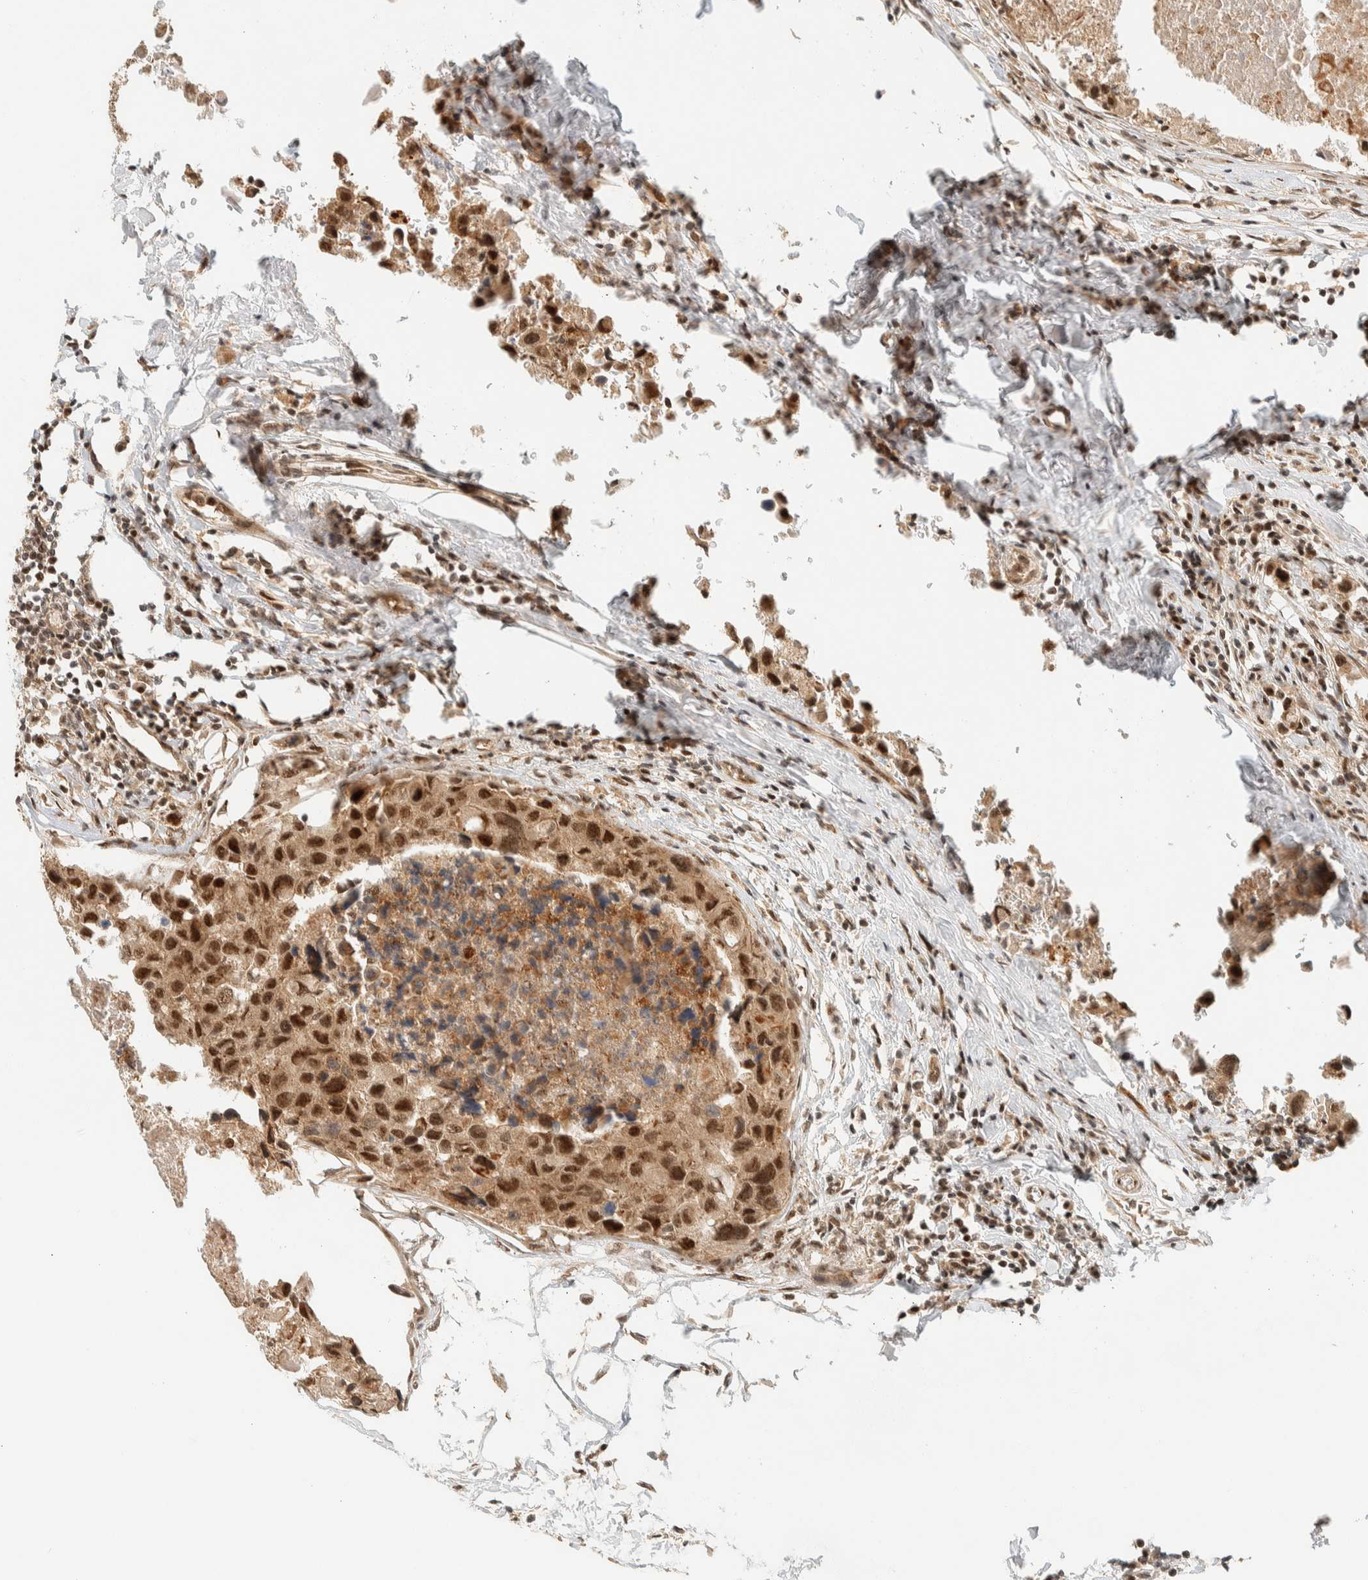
{"staining": {"intensity": "strong", "quantity": ">75%", "location": "nuclear"}, "tissue": "breast cancer", "cell_type": "Tumor cells", "image_type": "cancer", "snomed": [{"axis": "morphology", "description": "Duct carcinoma"}, {"axis": "topography", "description": "Breast"}], "caption": "The histopathology image reveals immunohistochemical staining of infiltrating ductal carcinoma (breast). There is strong nuclear staining is present in approximately >75% of tumor cells.", "gene": "SIK1", "patient": {"sex": "female", "age": 27}}